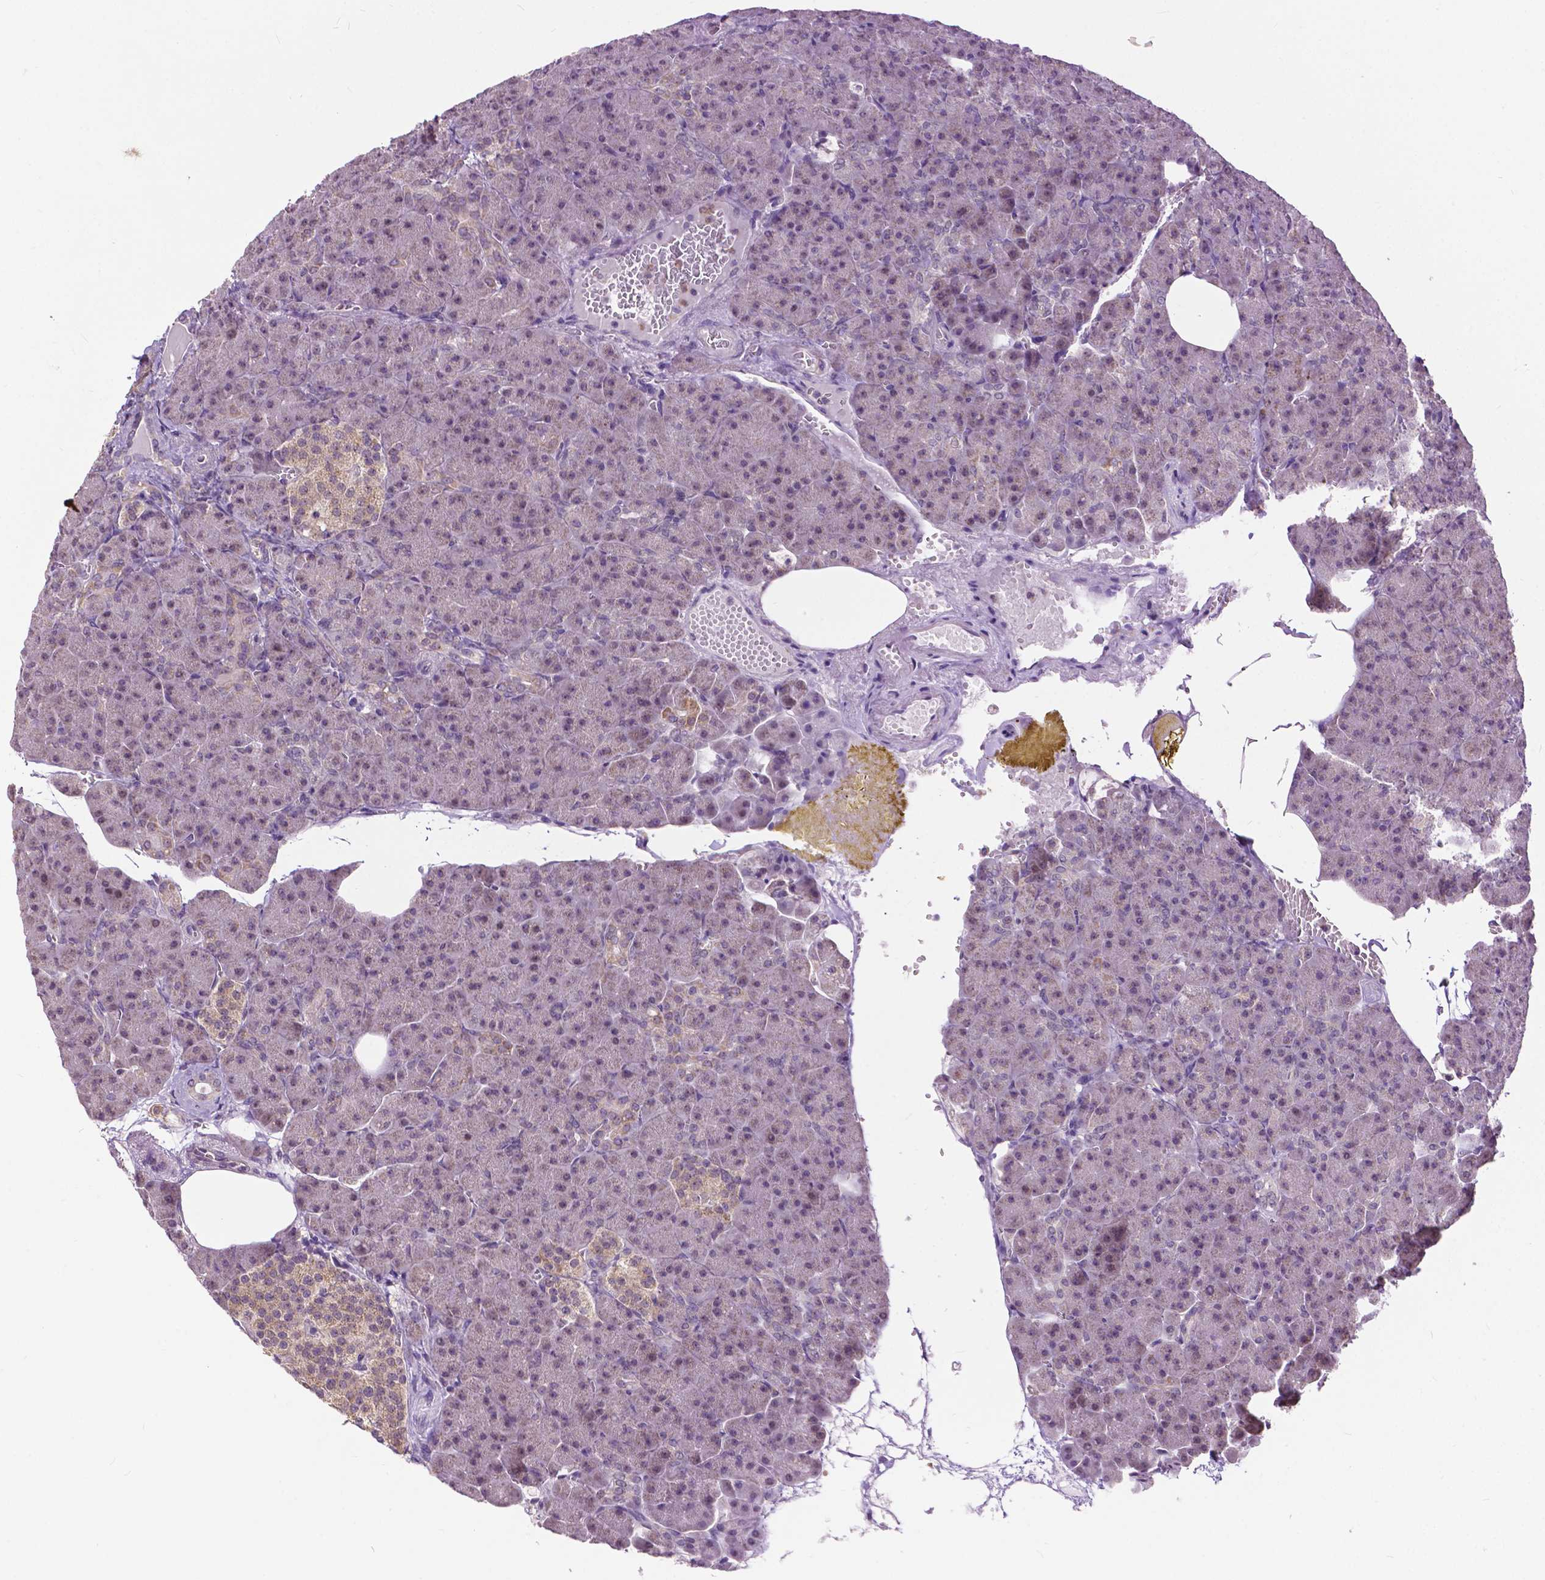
{"staining": {"intensity": "weak", "quantity": "25%-75%", "location": "nuclear"}, "tissue": "pancreas", "cell_type": "Exocrine glandular cells", "image_type": "normal", "snomed": [{"axis": "morphology", "description": "Normal tissue, NOS"}, {"axis": "topography", "description": "Pancreas"}], "caption": "Immunohistochemistry (IHC) staining of benign pancreas, which exhibits low levels of weak nuclear staining in approximately 25%-75% of exocrine glandular cells indicating weak nuclear protein staining. The staining was performed using DAB (brown) for protein detection and nuclei were counterstained in hematoxylin (blue).", "gene": "TTC9B", "patient": {"sex": "female", "age": 74}}